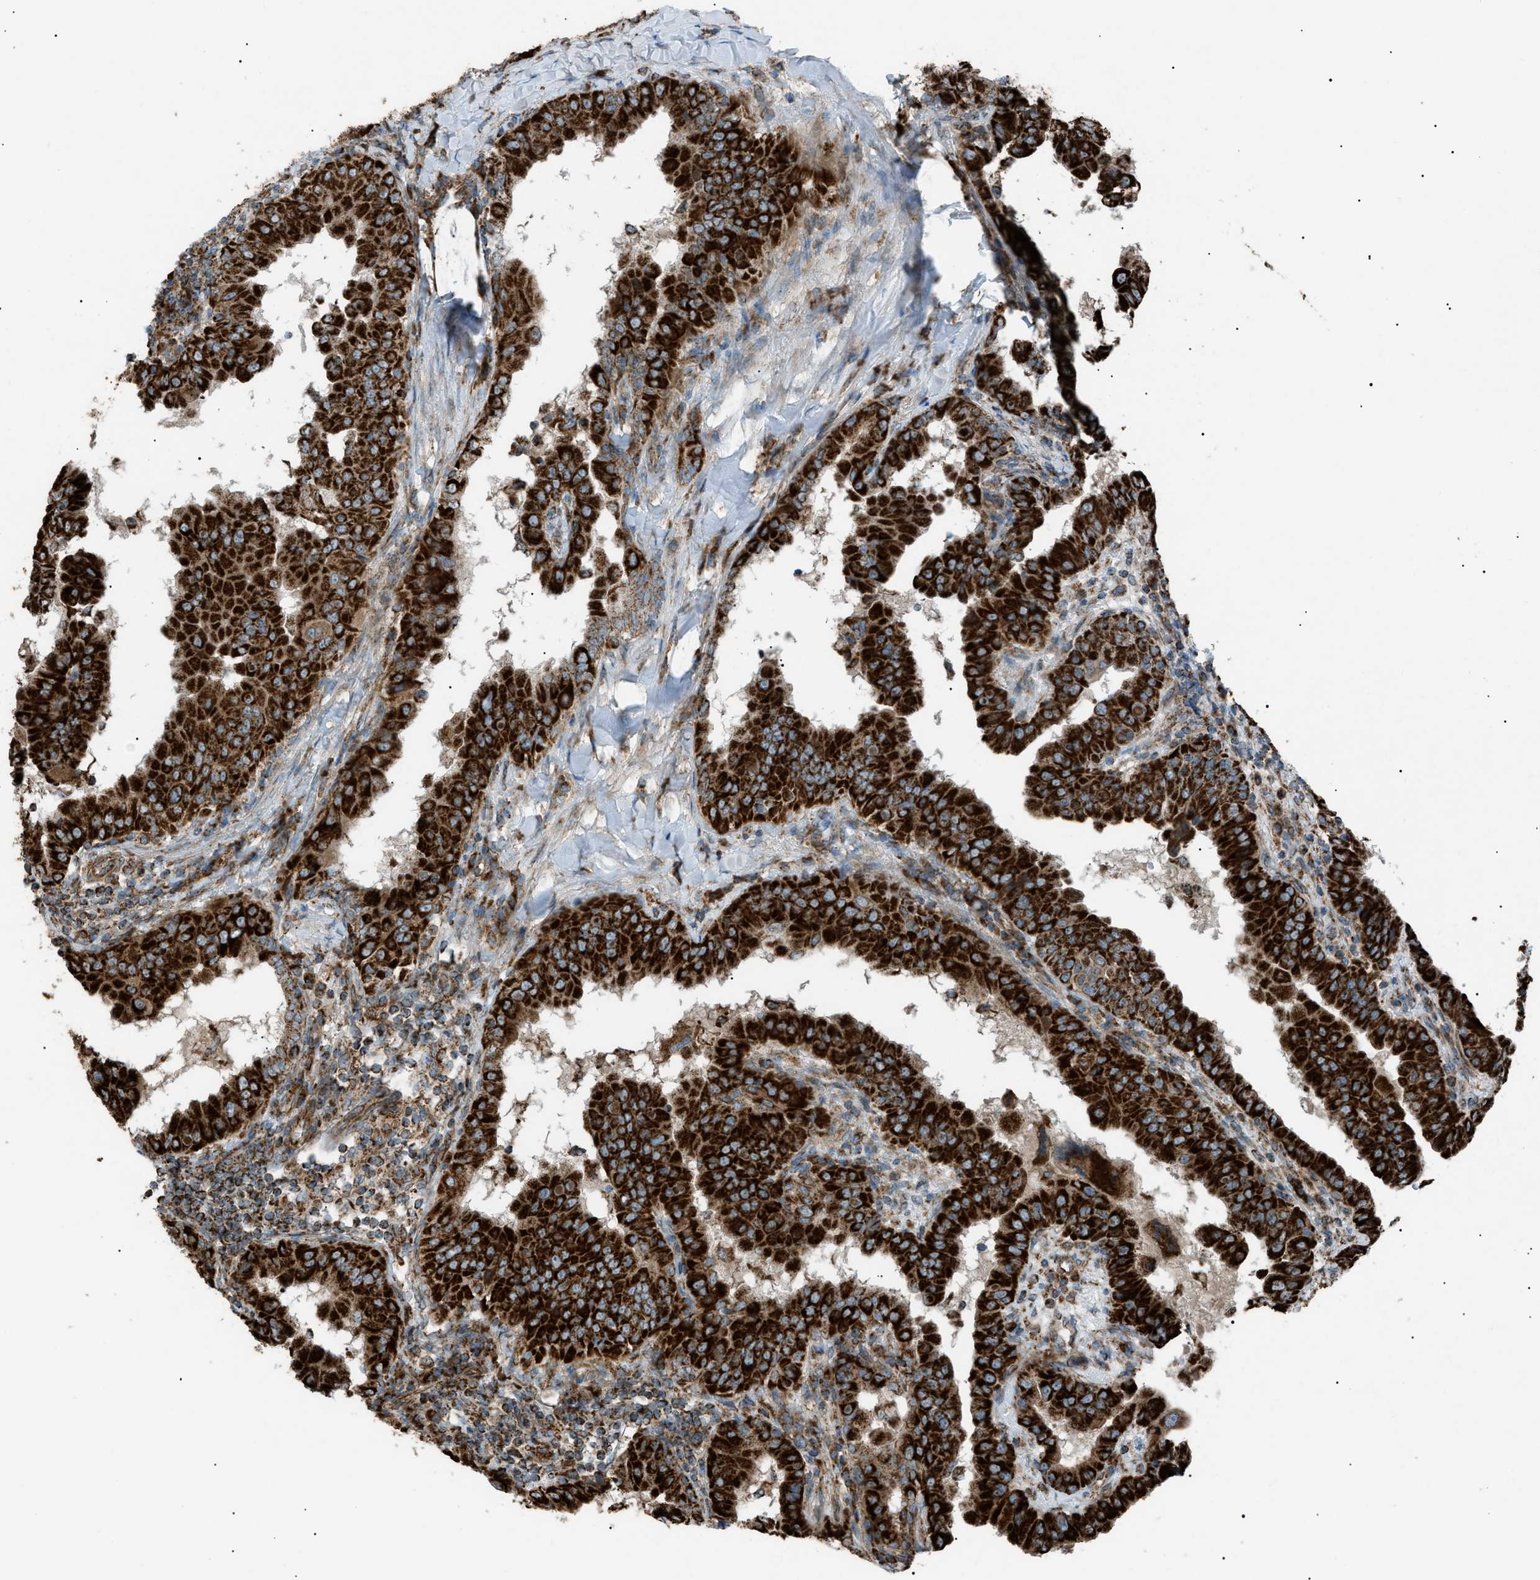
{"staining": {"intensity": "strong", "quantity": ">75%", "location": "cytoplasmic/membranous"}, "tissue": "thyroid cancer", "cell_type": "Tumor cells", "image_type": "cancer", "snomed": [{"axis": "morphology", "description": "Papillary adenocarcinoma, NOS"}, {"axis": "topography", "description": "Thyroid gland"}], "caption": "A photomicrograph showing strong cytoplasmic/membranous positivity in approximately >75% of tumor cells in thyroid cancer, as visualized by brown immunohistochemical staining.", "gene": "C1GALT1C1", "patient": {"sex": "male", "age": 33}}